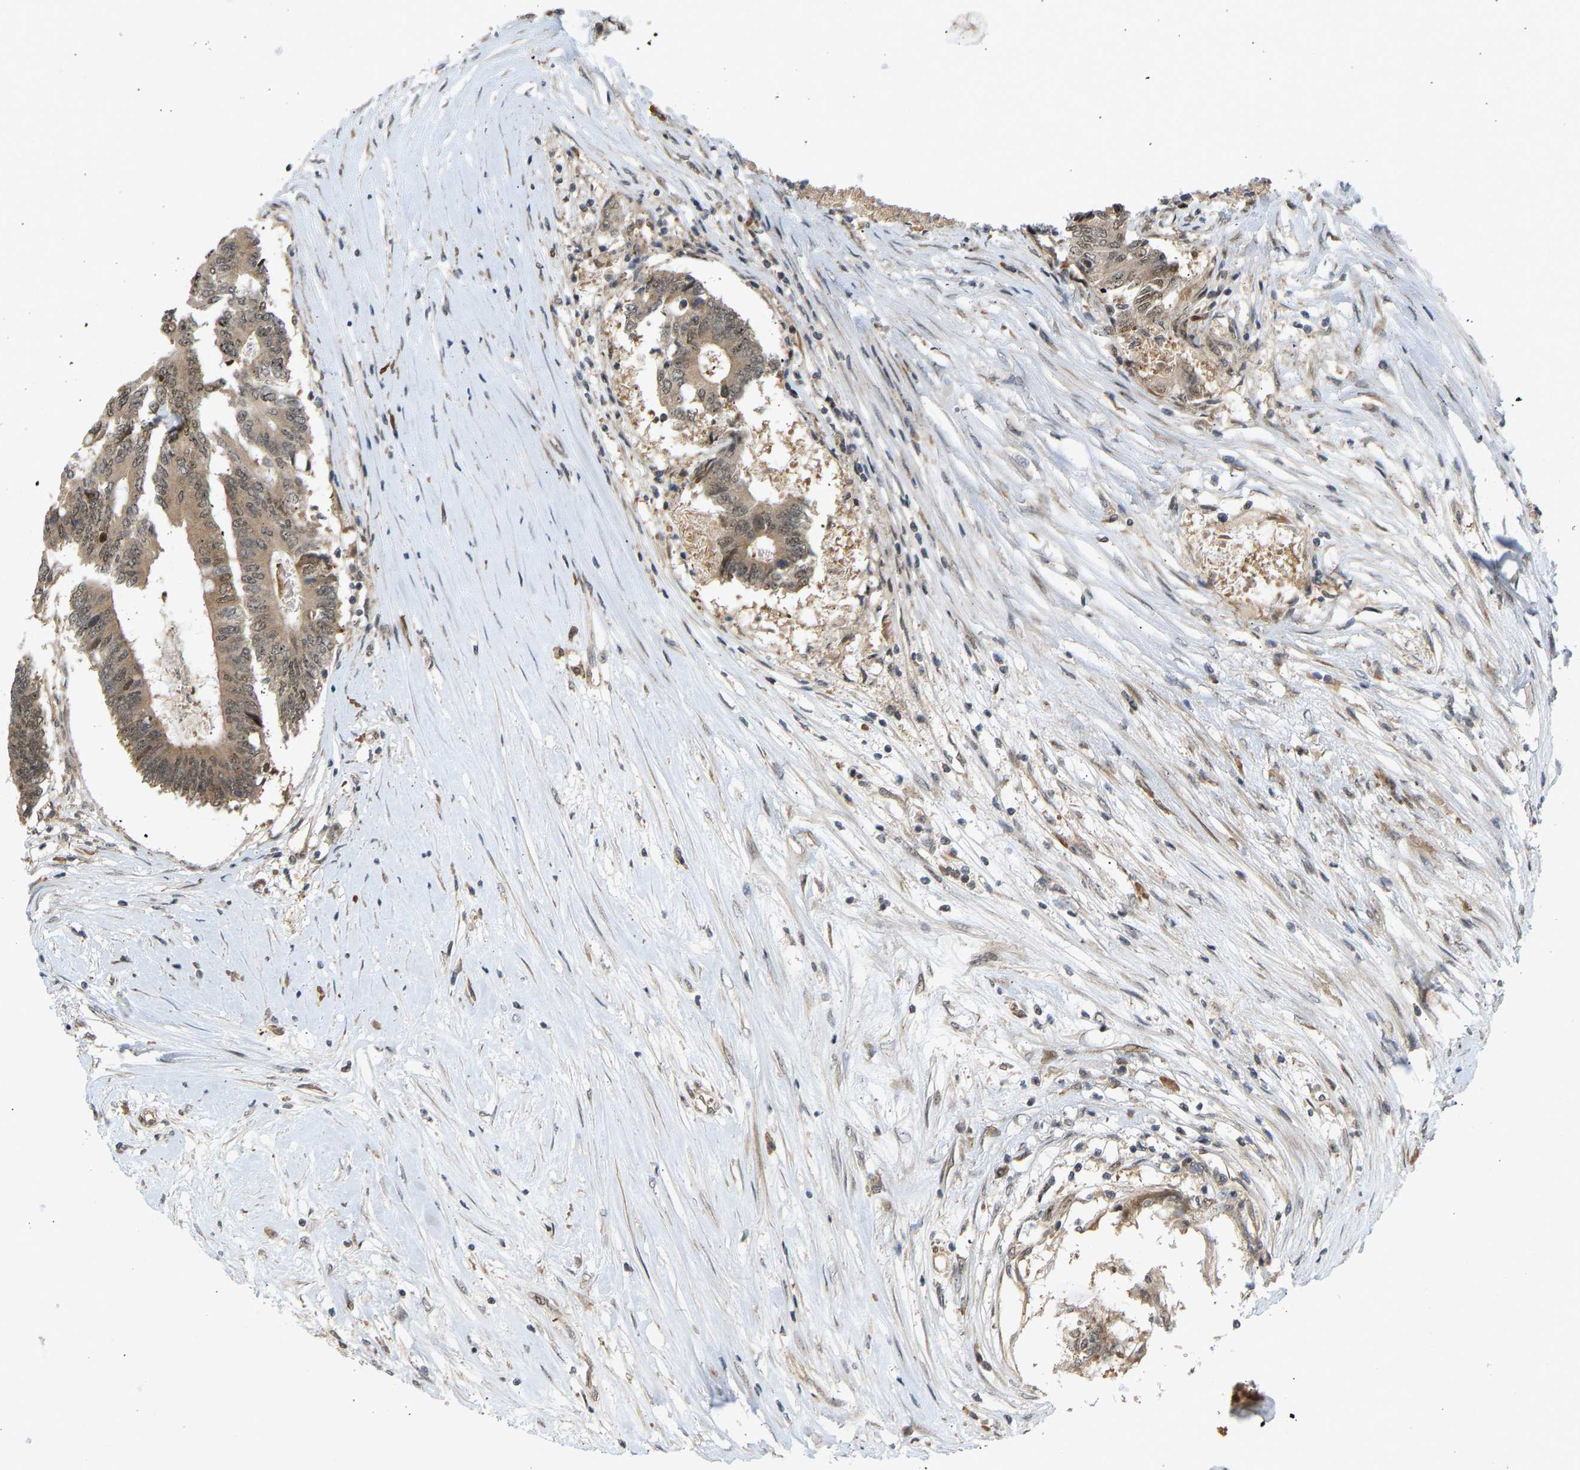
{"staining": {"intensity": "moderate", "quantity": ">75%", "location": "cytoplasmic/membranous,nuclear"}, "tissue": "colorectal cancer", "cell_type": "Tumor cells", "image_type": "cancer", "snomed": [{"axis": "morphology", "description": "Adenocarcinoma, NOS"}, {"axis": "topography", "description": "Rectum"}], "caption": "About >75% of tumor cells in adenocarcinoma (colorectal) demonstrate moderate cytoplasmic/membranous and nuclear protein expression as visualized by brown immunohistochemical staining.", "gene": "BAG1", "patient": {"sex": "male", "age": 63}}